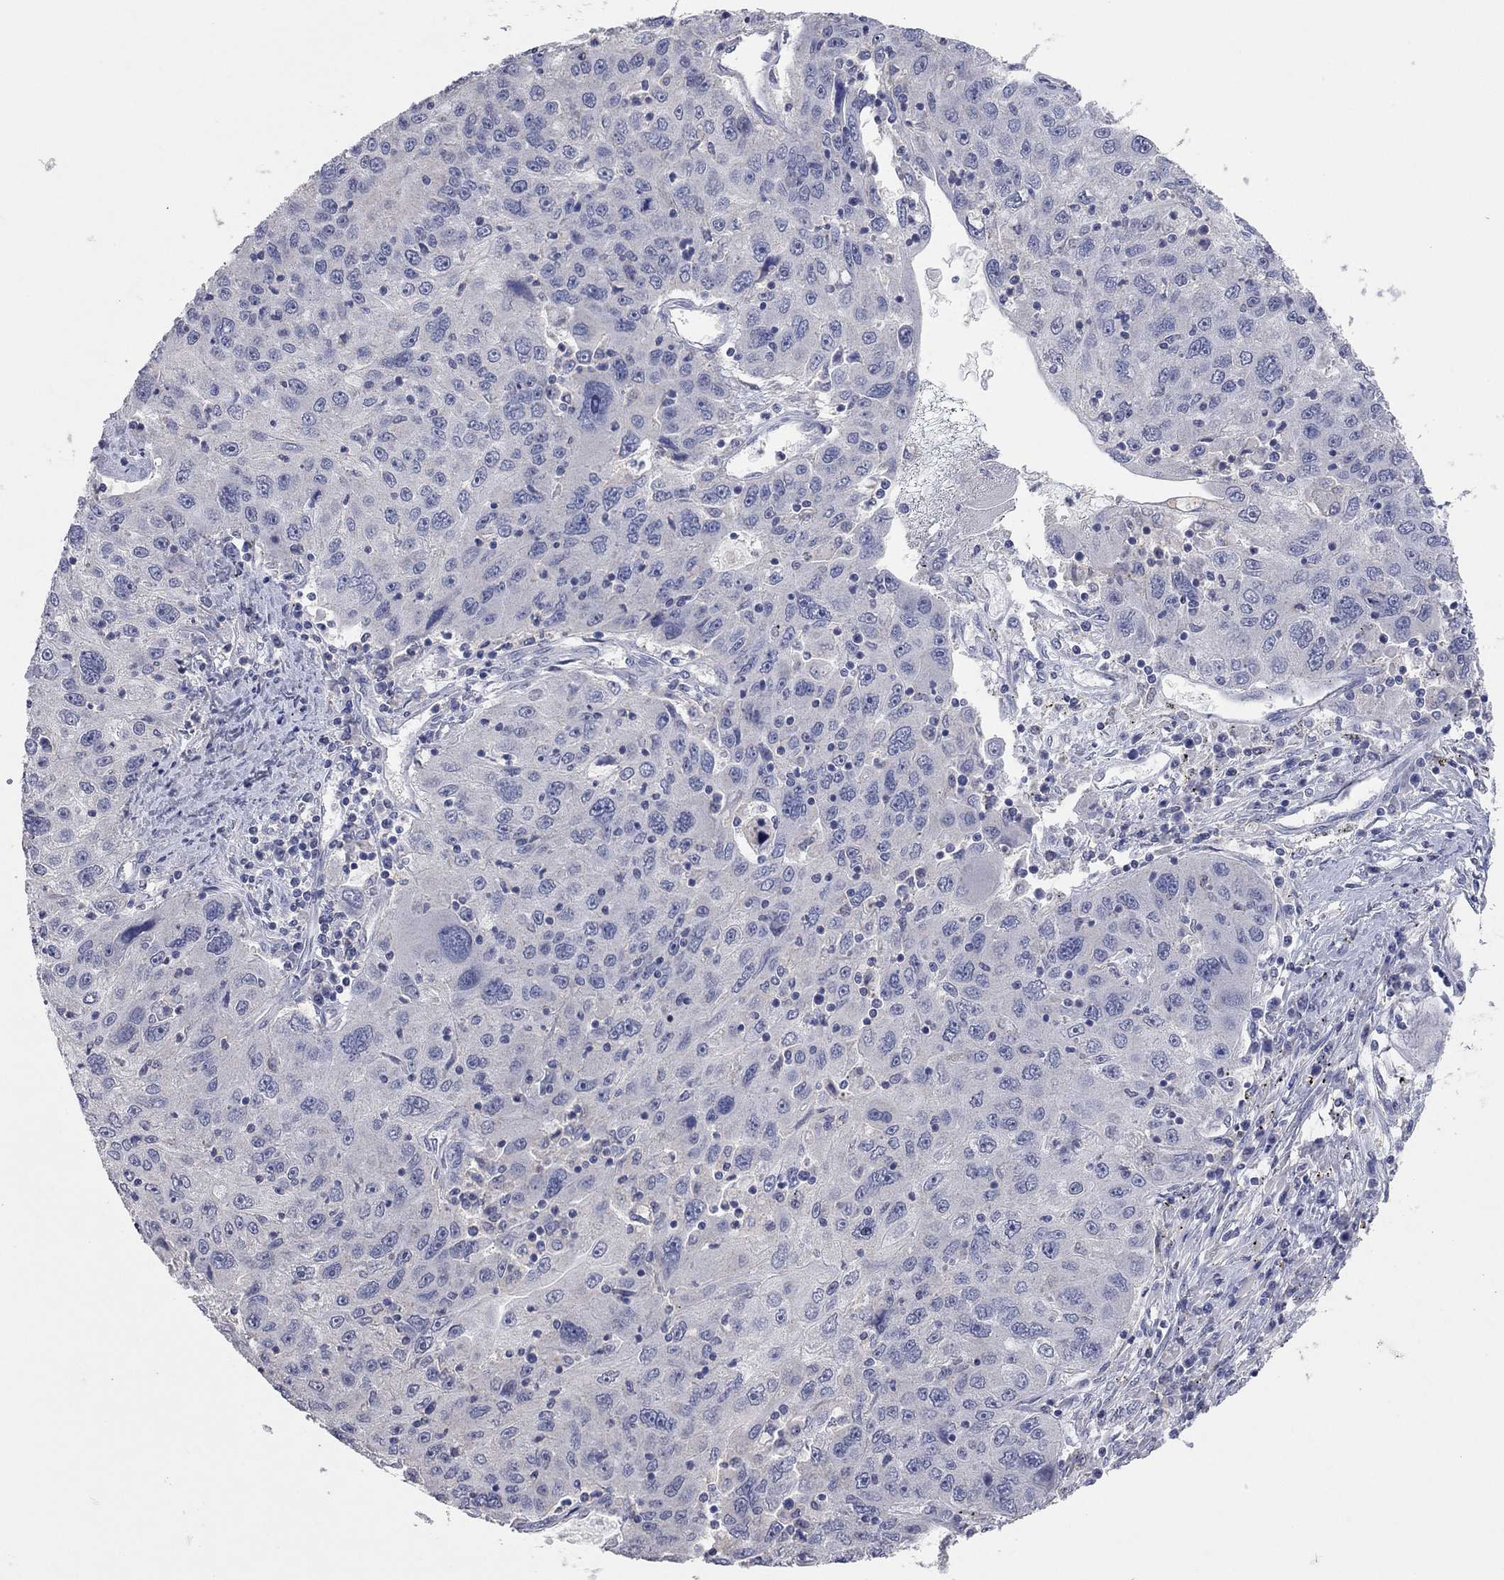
{"staining": {"intensity": "negative", "quantity": "none", "location": "none"}, "tissue": "stomach cancer", "cell_type": "Tumor cells", "image_type": "cancer", "snomed": [{"axis": "morphology", "description": "Adenocarcinoma, NOS"}, {"axis": "topography", "description": "Stomach"}], "caption": "Stomach cancer was stained to show a protein in brown. There is no significant staining in tumor cells.", "gene": "MMP13", "patient": {"sex": "male", "age": 56}}